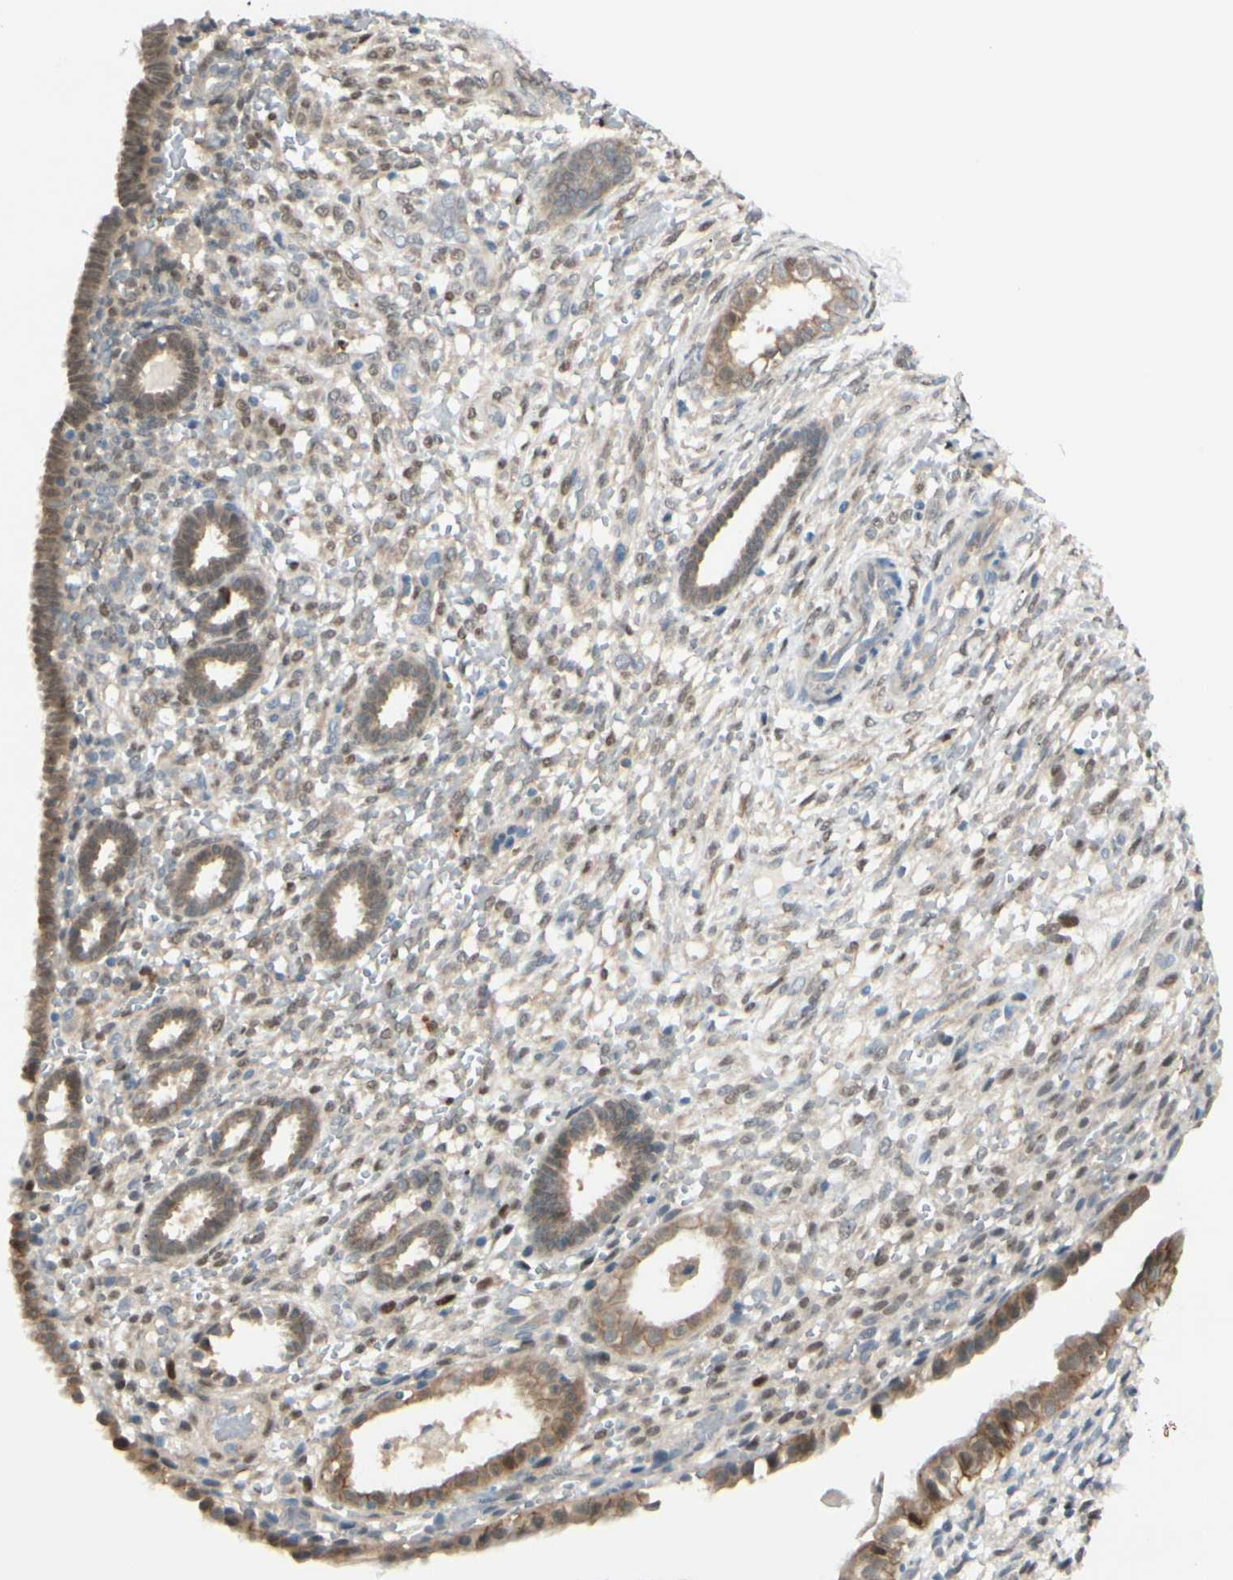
{"staining": {"intensity": "weak", "quantity": "<25%", "location": "nuclear"}, "tissue": "endometrium", "cell_type": "Cells in endometrial stroma", "image_type": "normal", "snomed": [{"axis": "morphology", "description": "Normal tissue, NOS"}, {"axis": "topography", "description": "Endometrium"}], "caption": "Protein analysis of benign endometrium demonstrates no significant expression in cells in endometrial stroma. (DAB (3,3'-diaminobenzidine) immunohistochemistry (IHC), high magnification).", "gene": "PTTG1", "patient": {"sex": "female", "age": 61}}